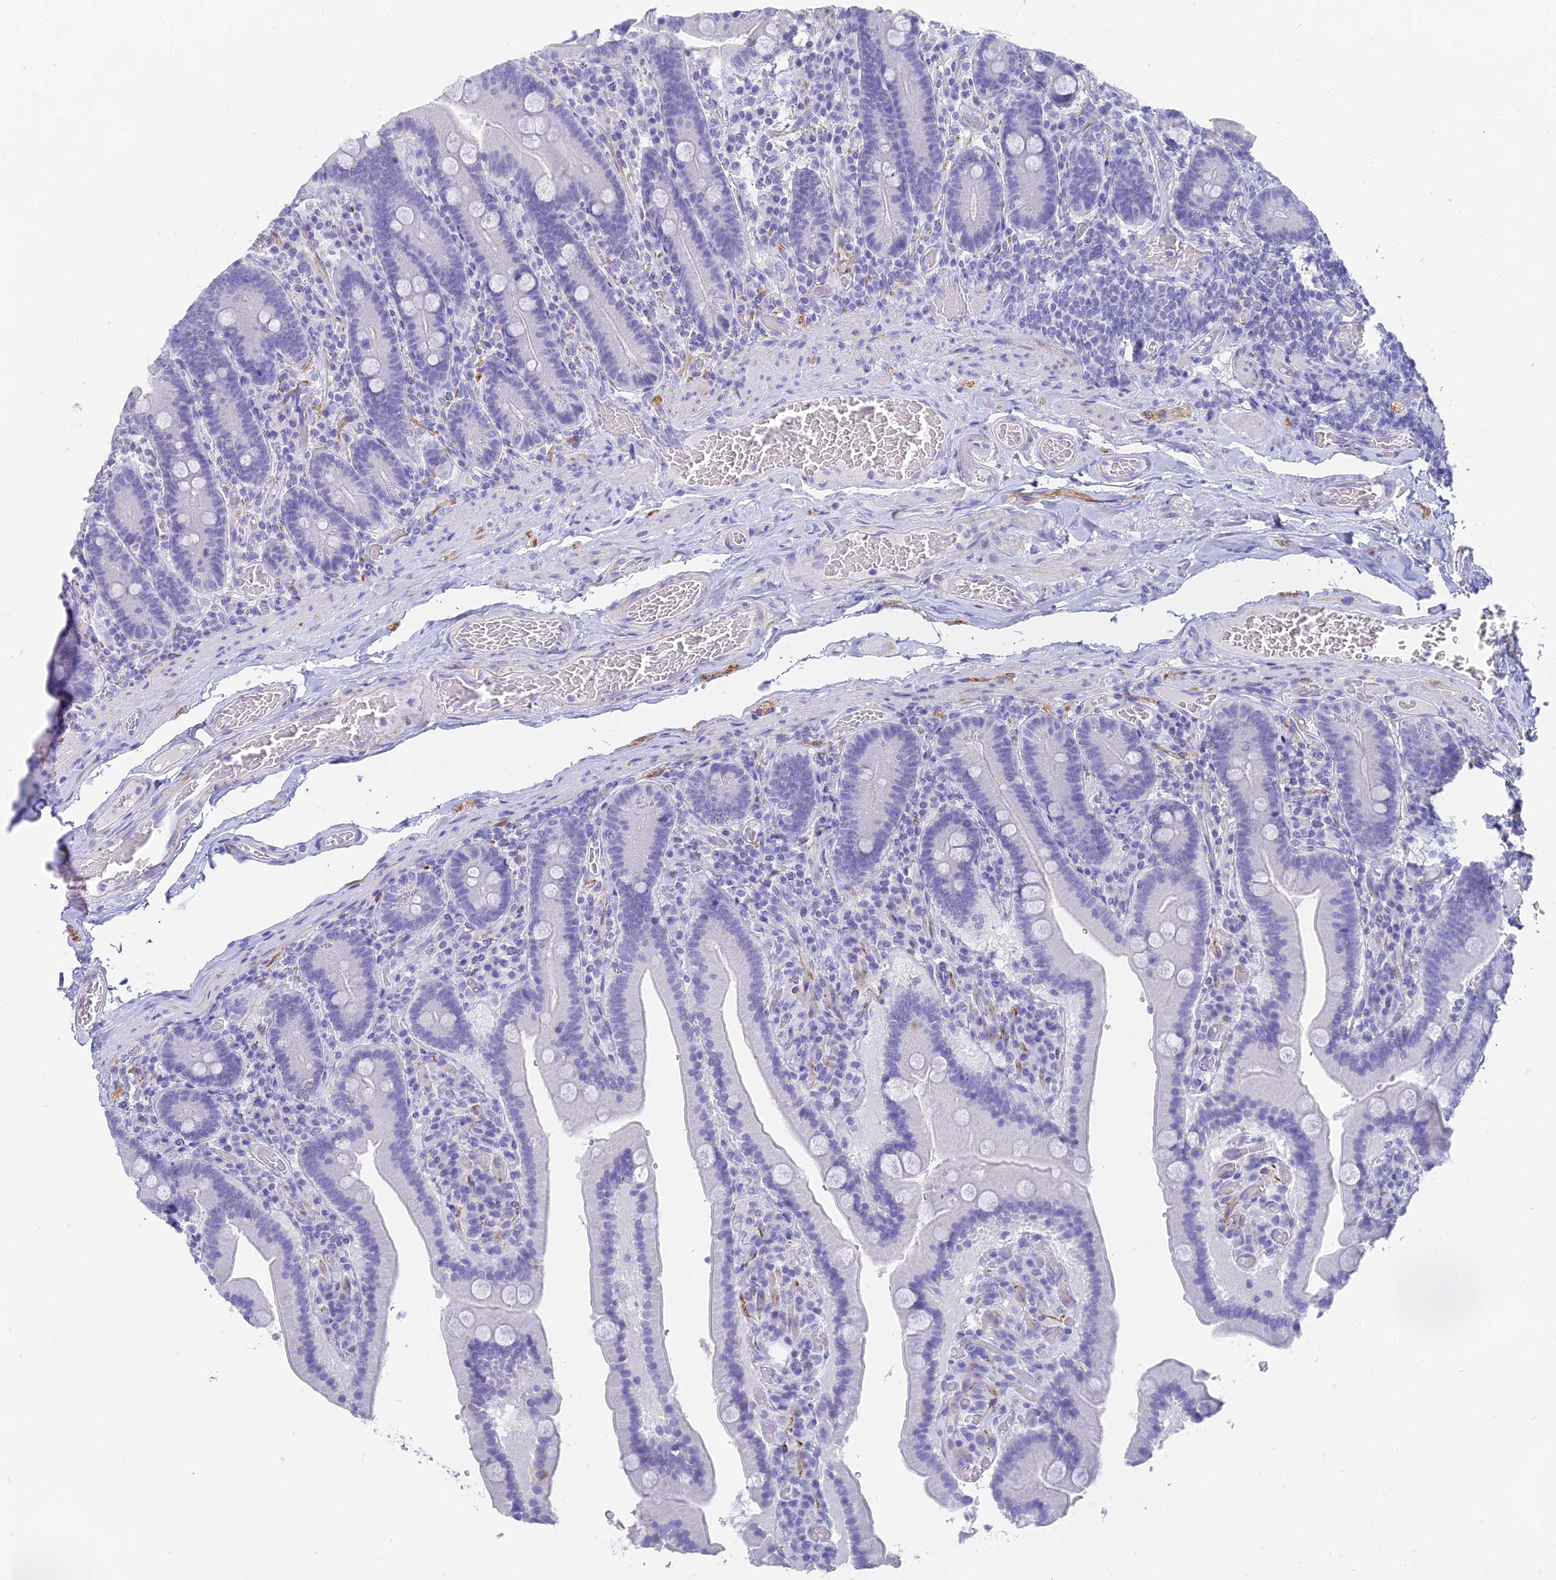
{"staining": {"intensity": "negative", "quantity": "none", "location": "none"}, "tissue": "duodenum", "cell_type": "Glandular cells", "image_type": "normal", "snomed": [{"axis": "morphology", "description": "Normal tissue, NOS"}, {"axis": "topography", "description": "Duodenum"}], "caption": "This micrograph is of normal duodenum stained with immunohistochemistry to label a protein in brown with the nuclei are counter-stained blue. There is no expression in glandular cells. (Stains: DAB (3,3'-diaminobenzidine) immunohistochemistry with hematoxylin counter stain, Microscopy: brightfield microscopy at high magnification).", "gene": "SLC36A2", "patient": {"sex": "female", "age": 62}}